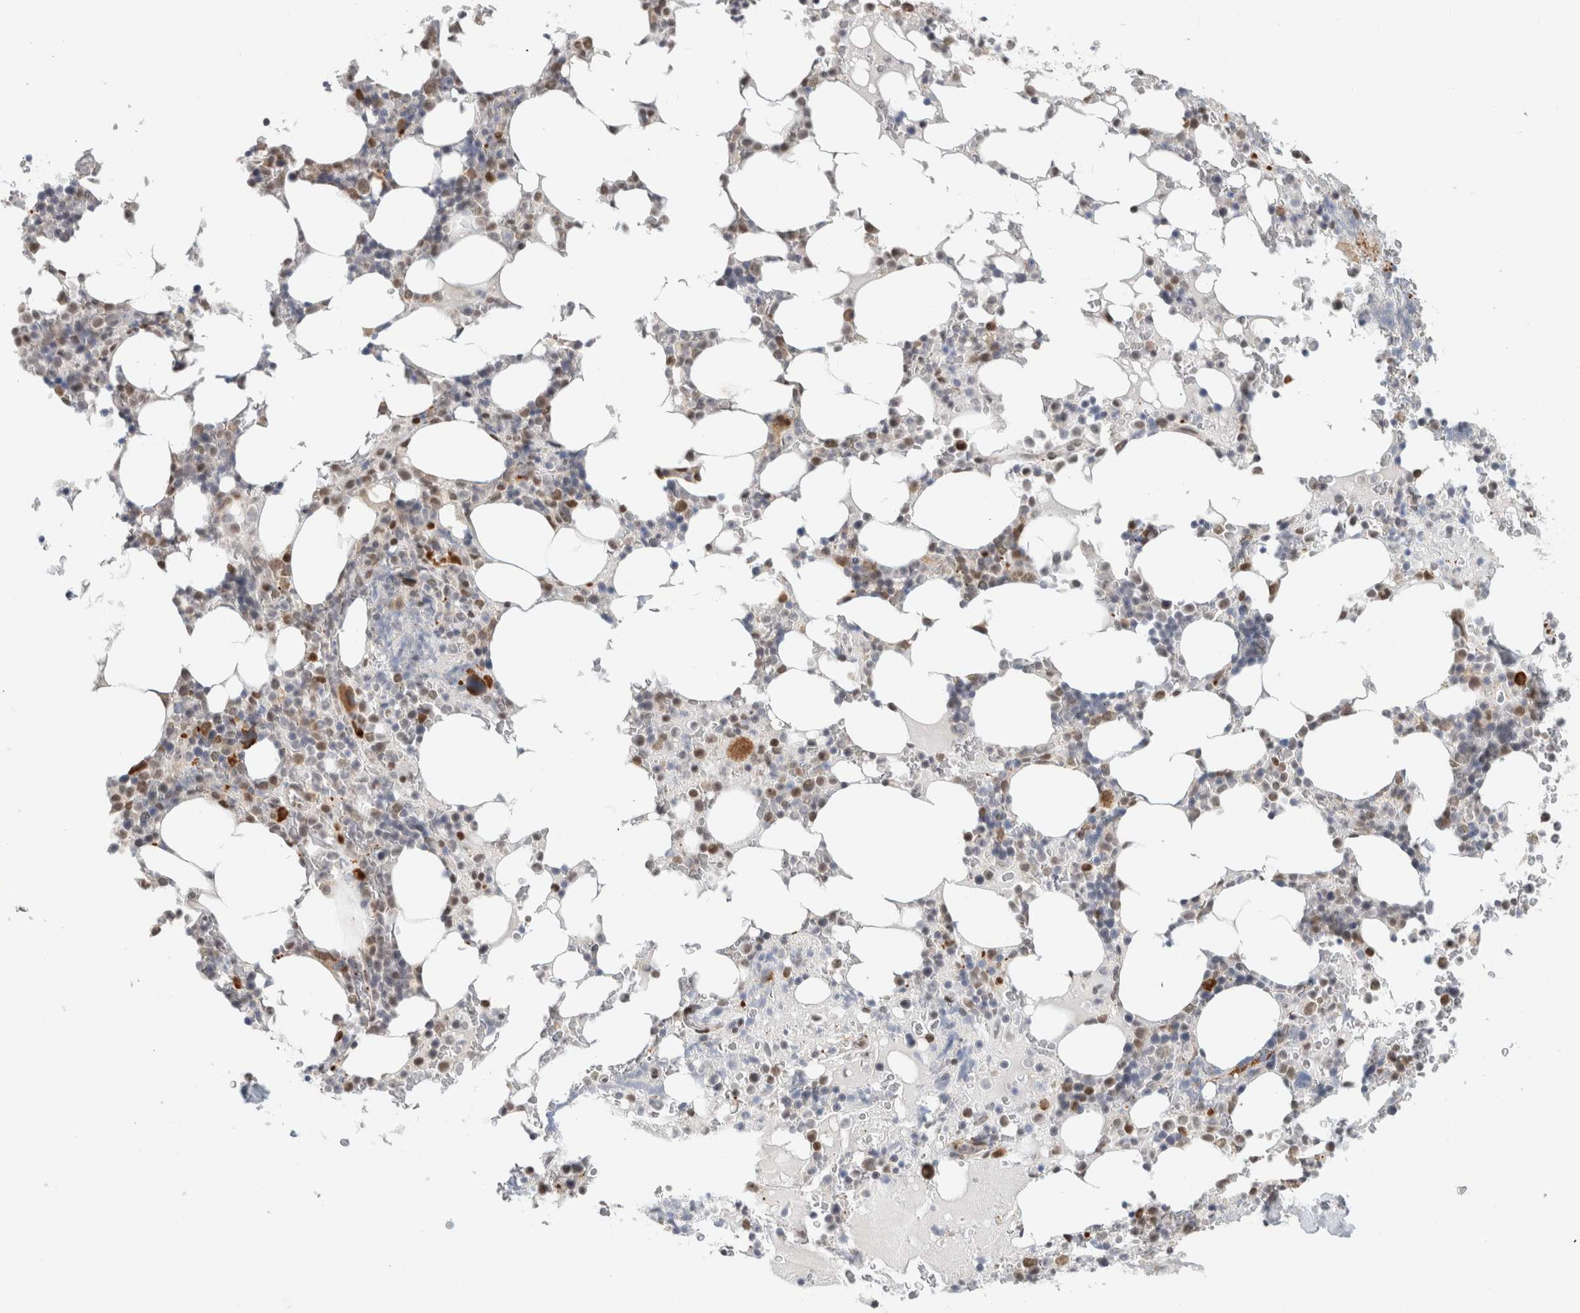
{"staining": {"intensity": "moderate", "quantity": "<25%", "location": "cytoplasmic/membranous,nuclear"}, "tissue": "bone marrow", "cell_type": "Hematopoietic cells", "image_type": "normal", "snomed": [{"axis": "morphology", "description": "Normal tissue, NOS"}, {"axis": "topography", "description": "Bone marrow"}], "caption": "This photomicrograph displays immunohistochemistry (IHC) staining of unremarkable human bone marrow, with low moderate cytoplasmic/membranous,nuclear positivity in about <25% of hematopoietic cells.", "gene": "HNRNPR", "patient": {"sex": "male", "age": 58}}